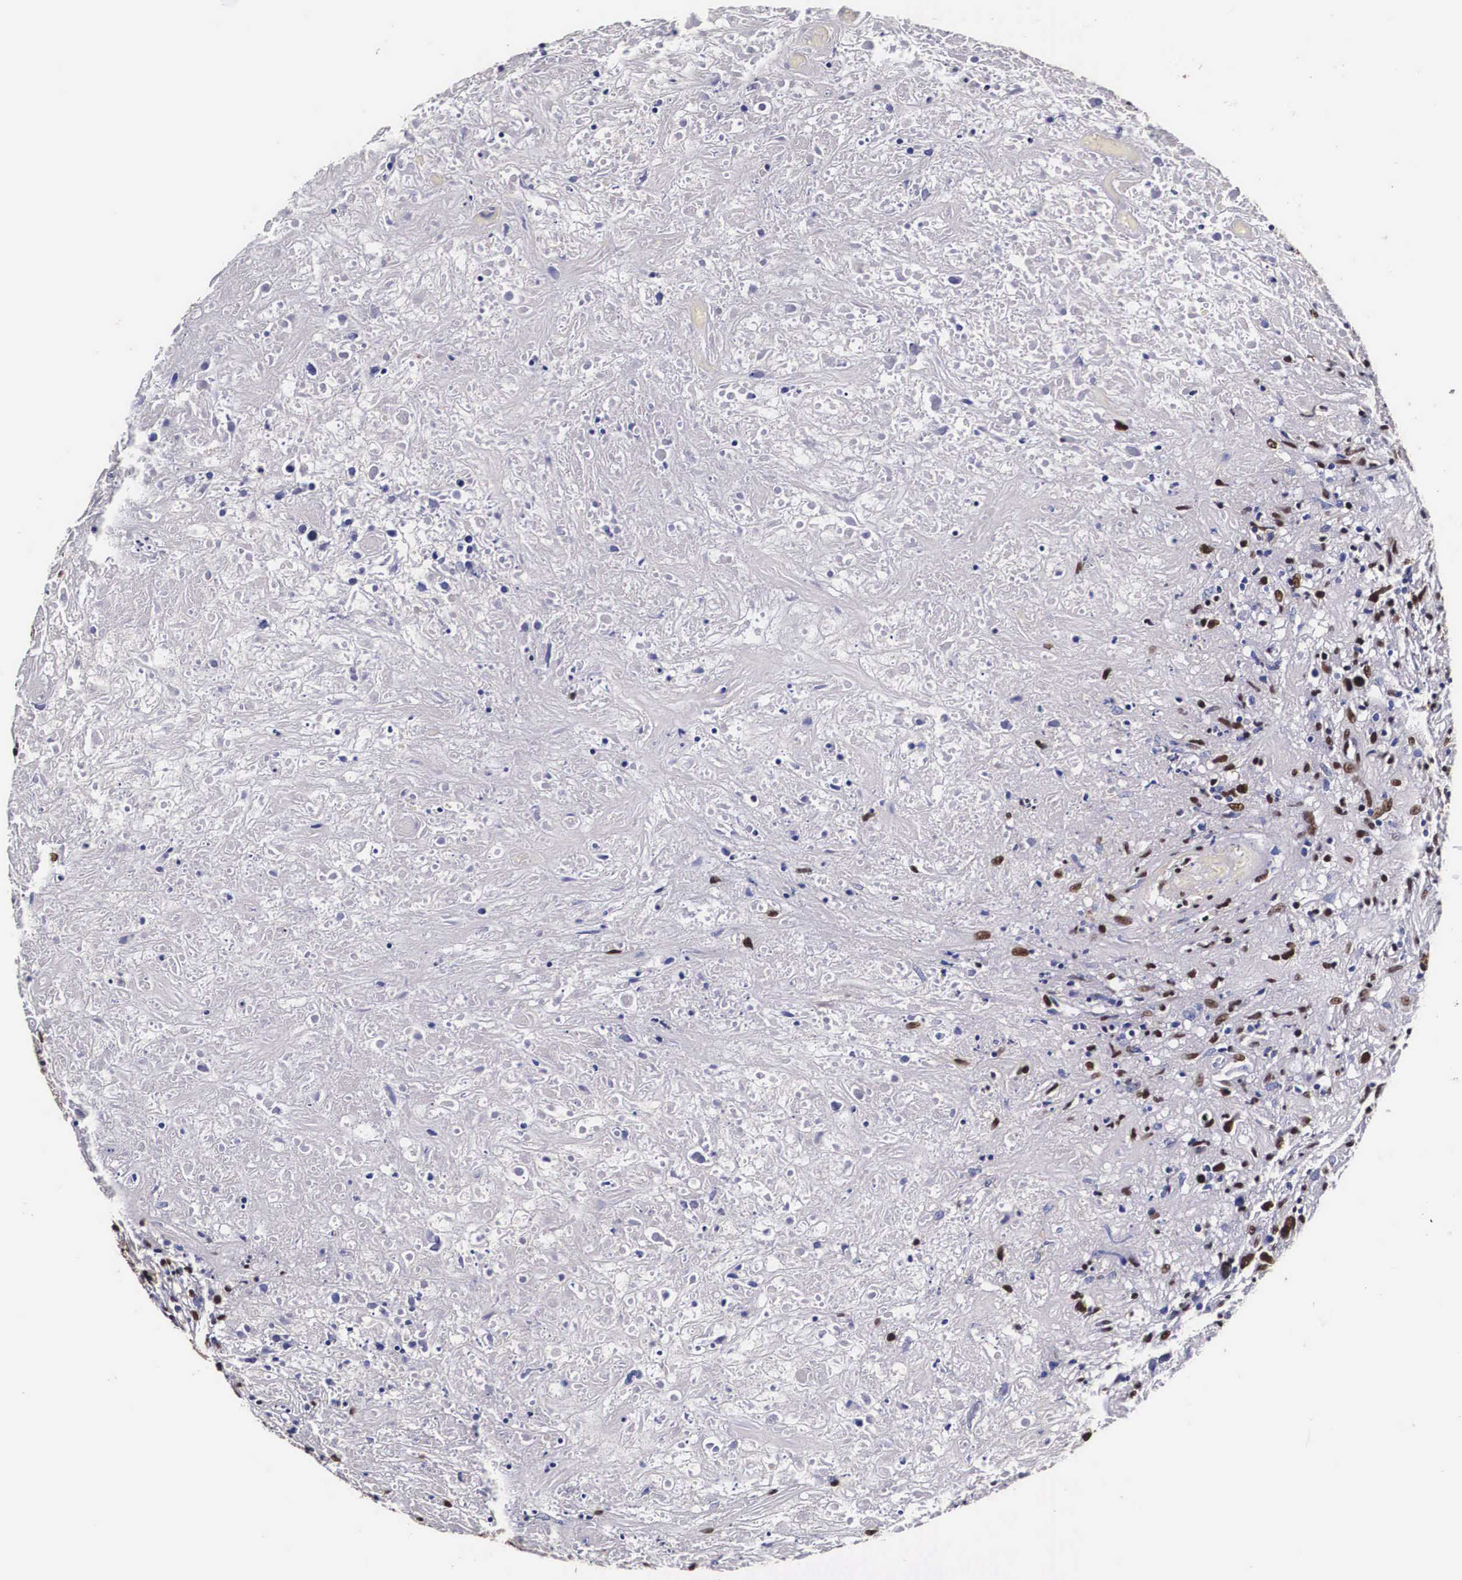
{"staining": {"intensity": "moderate", "quantity": "<25%", "location": "nuclear"}, "tissue": "lymphoma", "cell_type": "Tumor cells", "image_type": "cancer", "snomed": [{"axis": "morphology", "description": "Hodgkin's disease, NOS"}, {"axis": "topography", "description": "Lymph node"}], "caption": "IHC (DAB (3,3'-diaminobenzidine)) staining of lymphoma reveals moderate nuclear protein positivity in approximately <25% of tumor cells.", "gene": "PABPN1", "patient": {"sex": "male", "age": 46}}